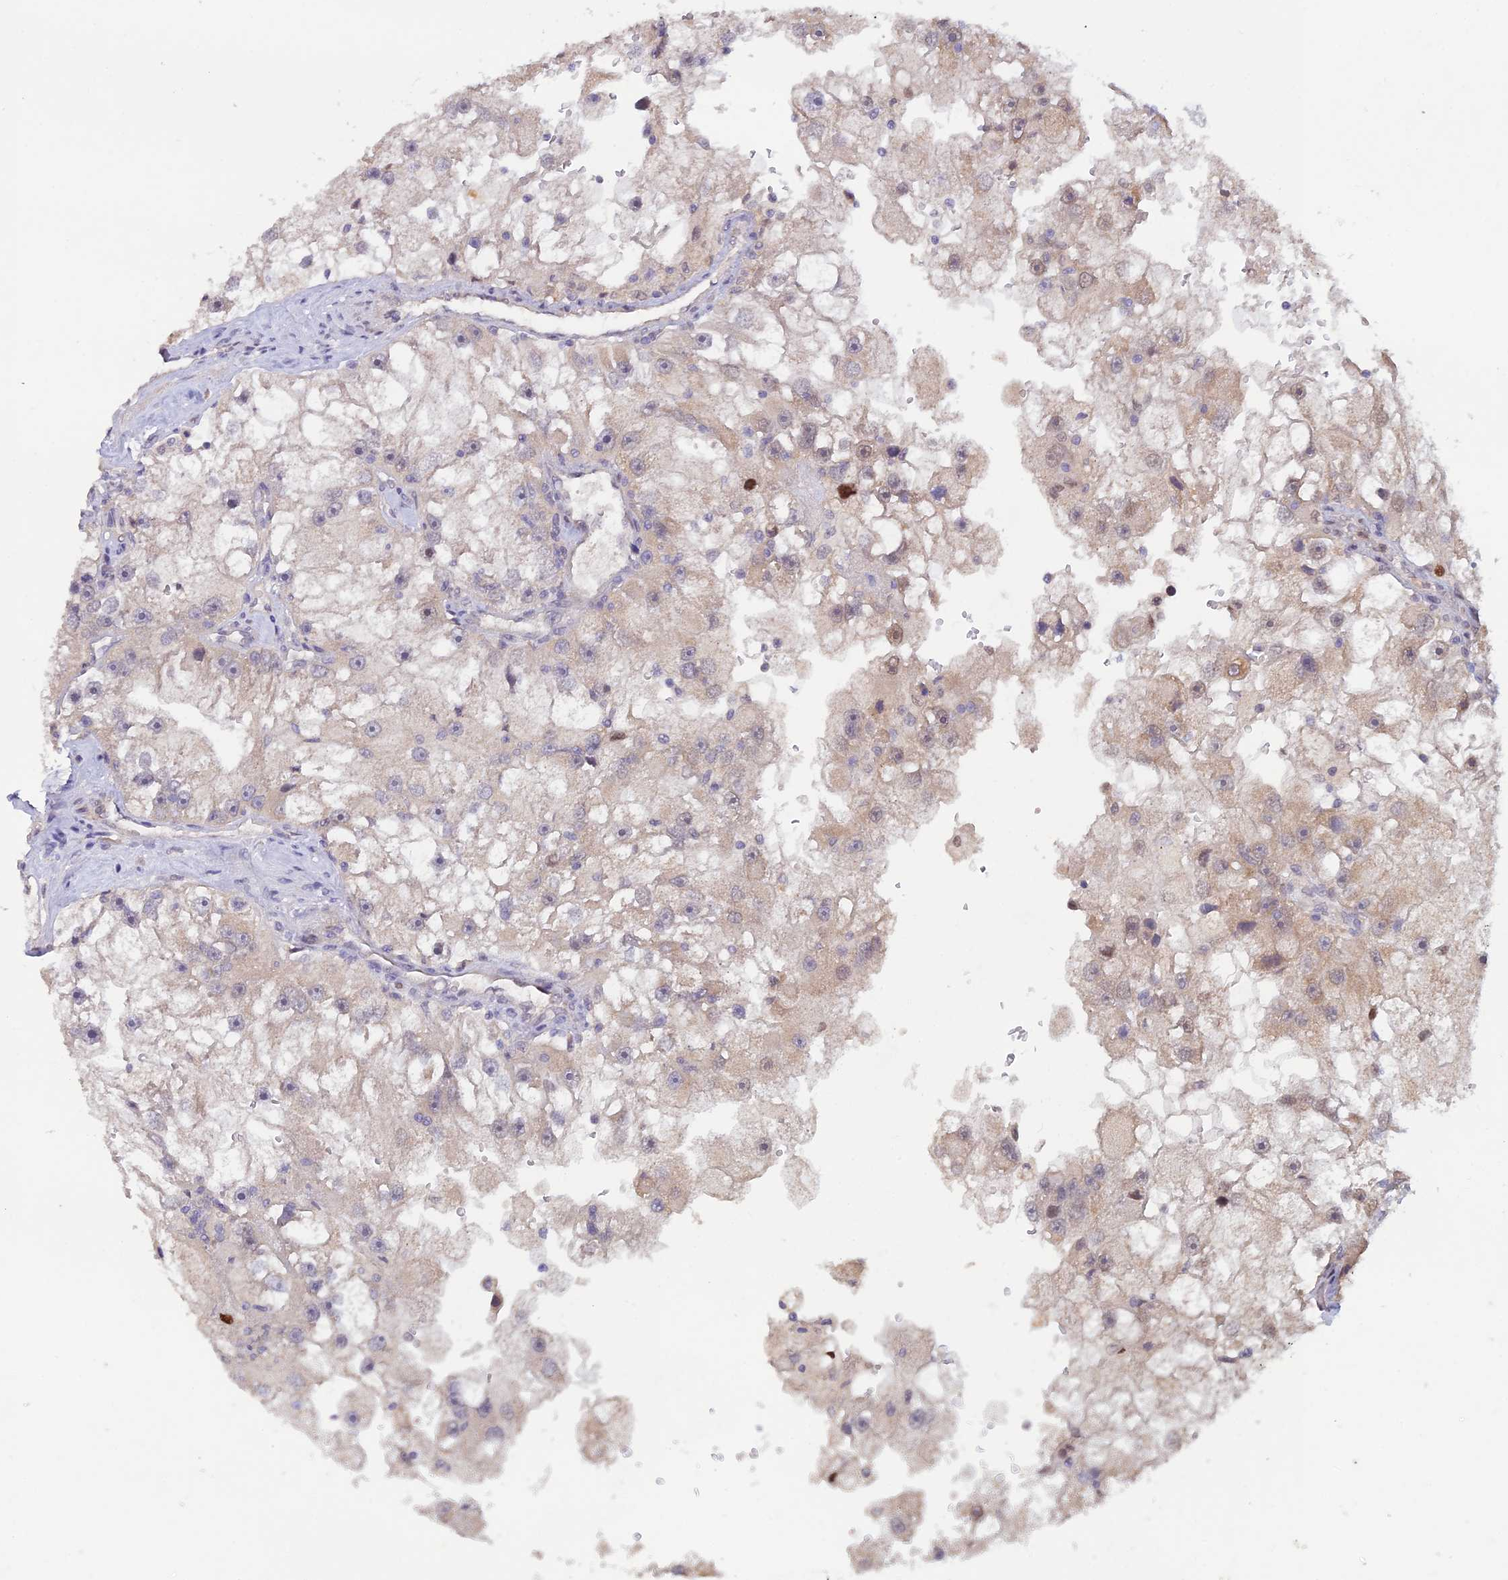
{"staining": {"intensity": "weak", "quantity": "25%-75%", "location": "cytoplasmic/membranous,nuclear"}, "tissue": "renal cancer", "cell_type": "Tumor cells", "image_type": "cancer", "snomed": [{"axis": "morphology", "description": "Adenocarcinoma, NOS"}, {"axis": "topography", "description": "Kidney"}], "caption": "Immunohistochemistry photomicrograph of neoplastic tissue: adenocarcinoma (renal) stained using IHC exhibits low levels of weak protein expression localized specifically in the cytoplasmic/membranous and nuclear of tumor cells, appearing as a cytoplasmic/membranous and nuclear brown color.", "gene": "FASTKD5", "patient": {"sex": "male", "age": 63}}